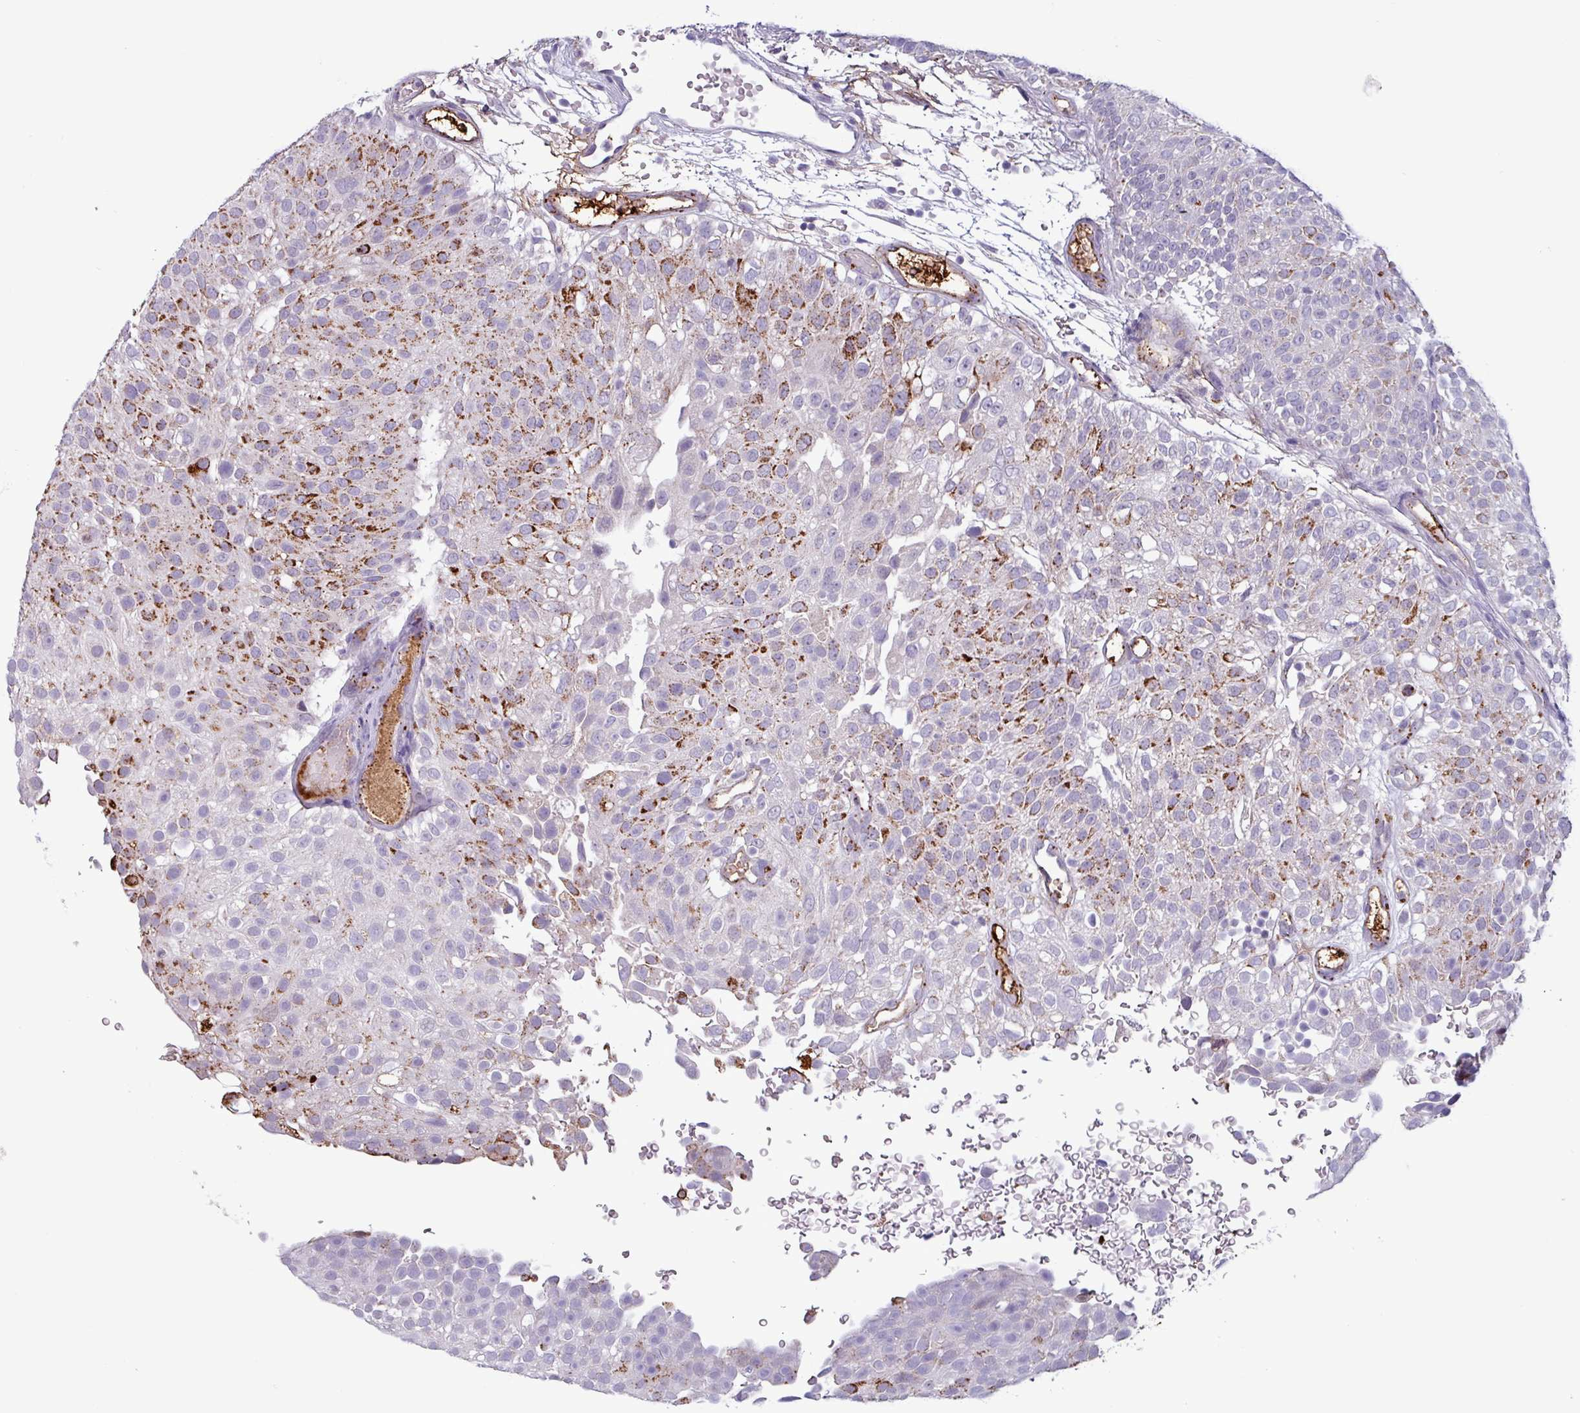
{"staining": {"intensity": "strong", "quantity": "<25%", "location": "cytoplasmic/membranous"}, "tissue": "urothelial cancer", "cell_type": "Tumor cells", "image_type": "cancer", "snomed": [{"axis": "morphology", "description": "Urothelial carcinoma, Low grade"}, {"axis": "topography", "description": "Urinary bladder"}], "caption": "A high-resolution histopathology image shows immunohistochemistry (IHC) staining of low-grade urothelial carcinoma, which demonstrates strong cytoplasmic/membranous staining in approximately <25% of tumor cells. (Stains: DAB (3,3'-diaminobenzidine) in brown, nuclei in blue, Microscopy: brightfield microscopy at high magnification).", "gene": "PLIN2", "patient": {"sex": "male", "age": 78}}